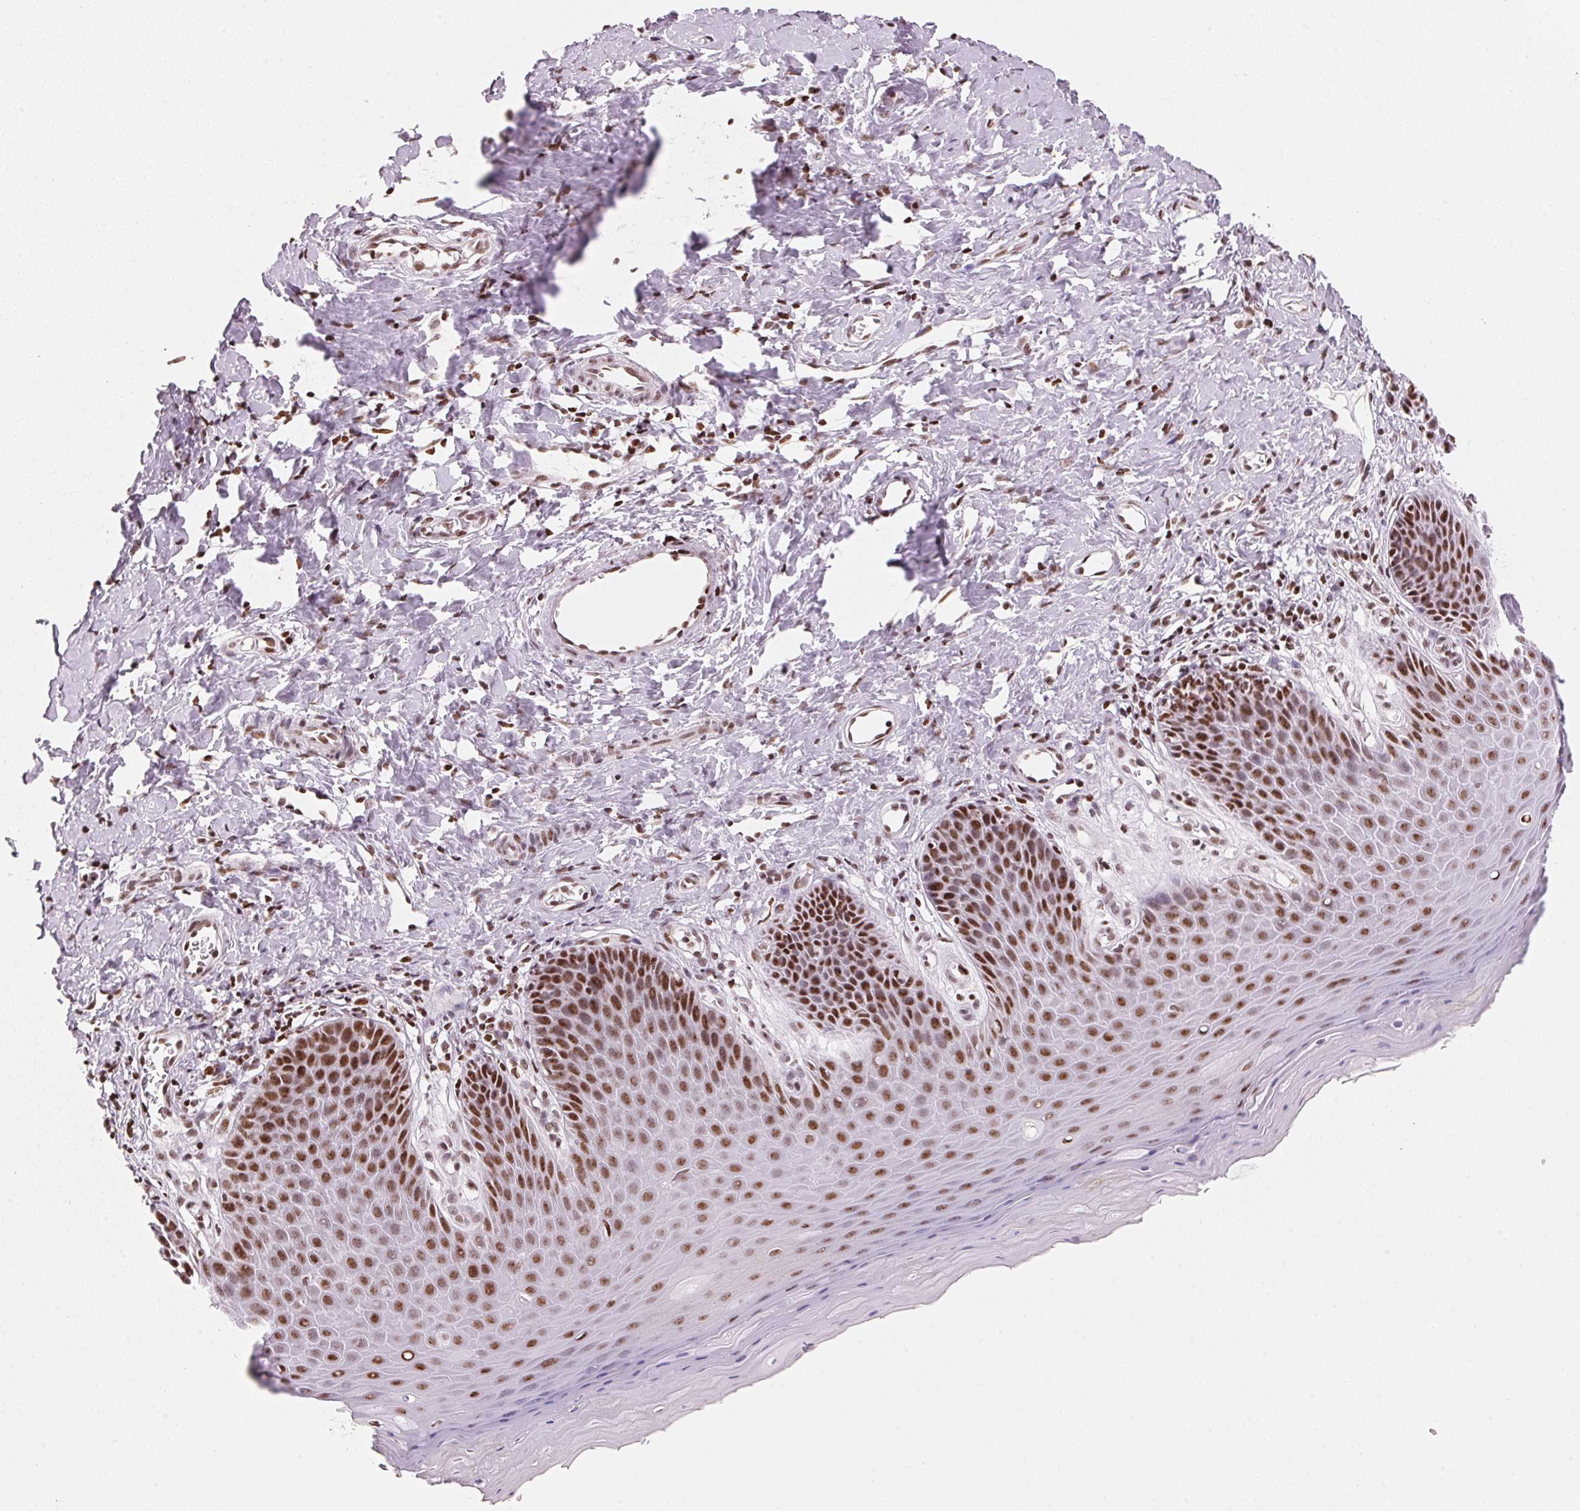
{"staining": {"intensity": "strong", "quantity": ">75%", "location": "nuclear"}, "tissue": "vagina", "cell_type": "Squamous epithelial cells", "image_type": "normal", "snomed": [{"axis": "morphology", "description": "Normal tissue, NOS"}, {"axis": "topography", "description": "Vagina"}], "caption": "An IHC micrograph of unremarkable tissue is shown. Protein staining in brown shows strong nuclear positivity in vagina within squamous epithelial cells.", "gene": "NXF1", "patient": {"sex": "female", "age": 83}}